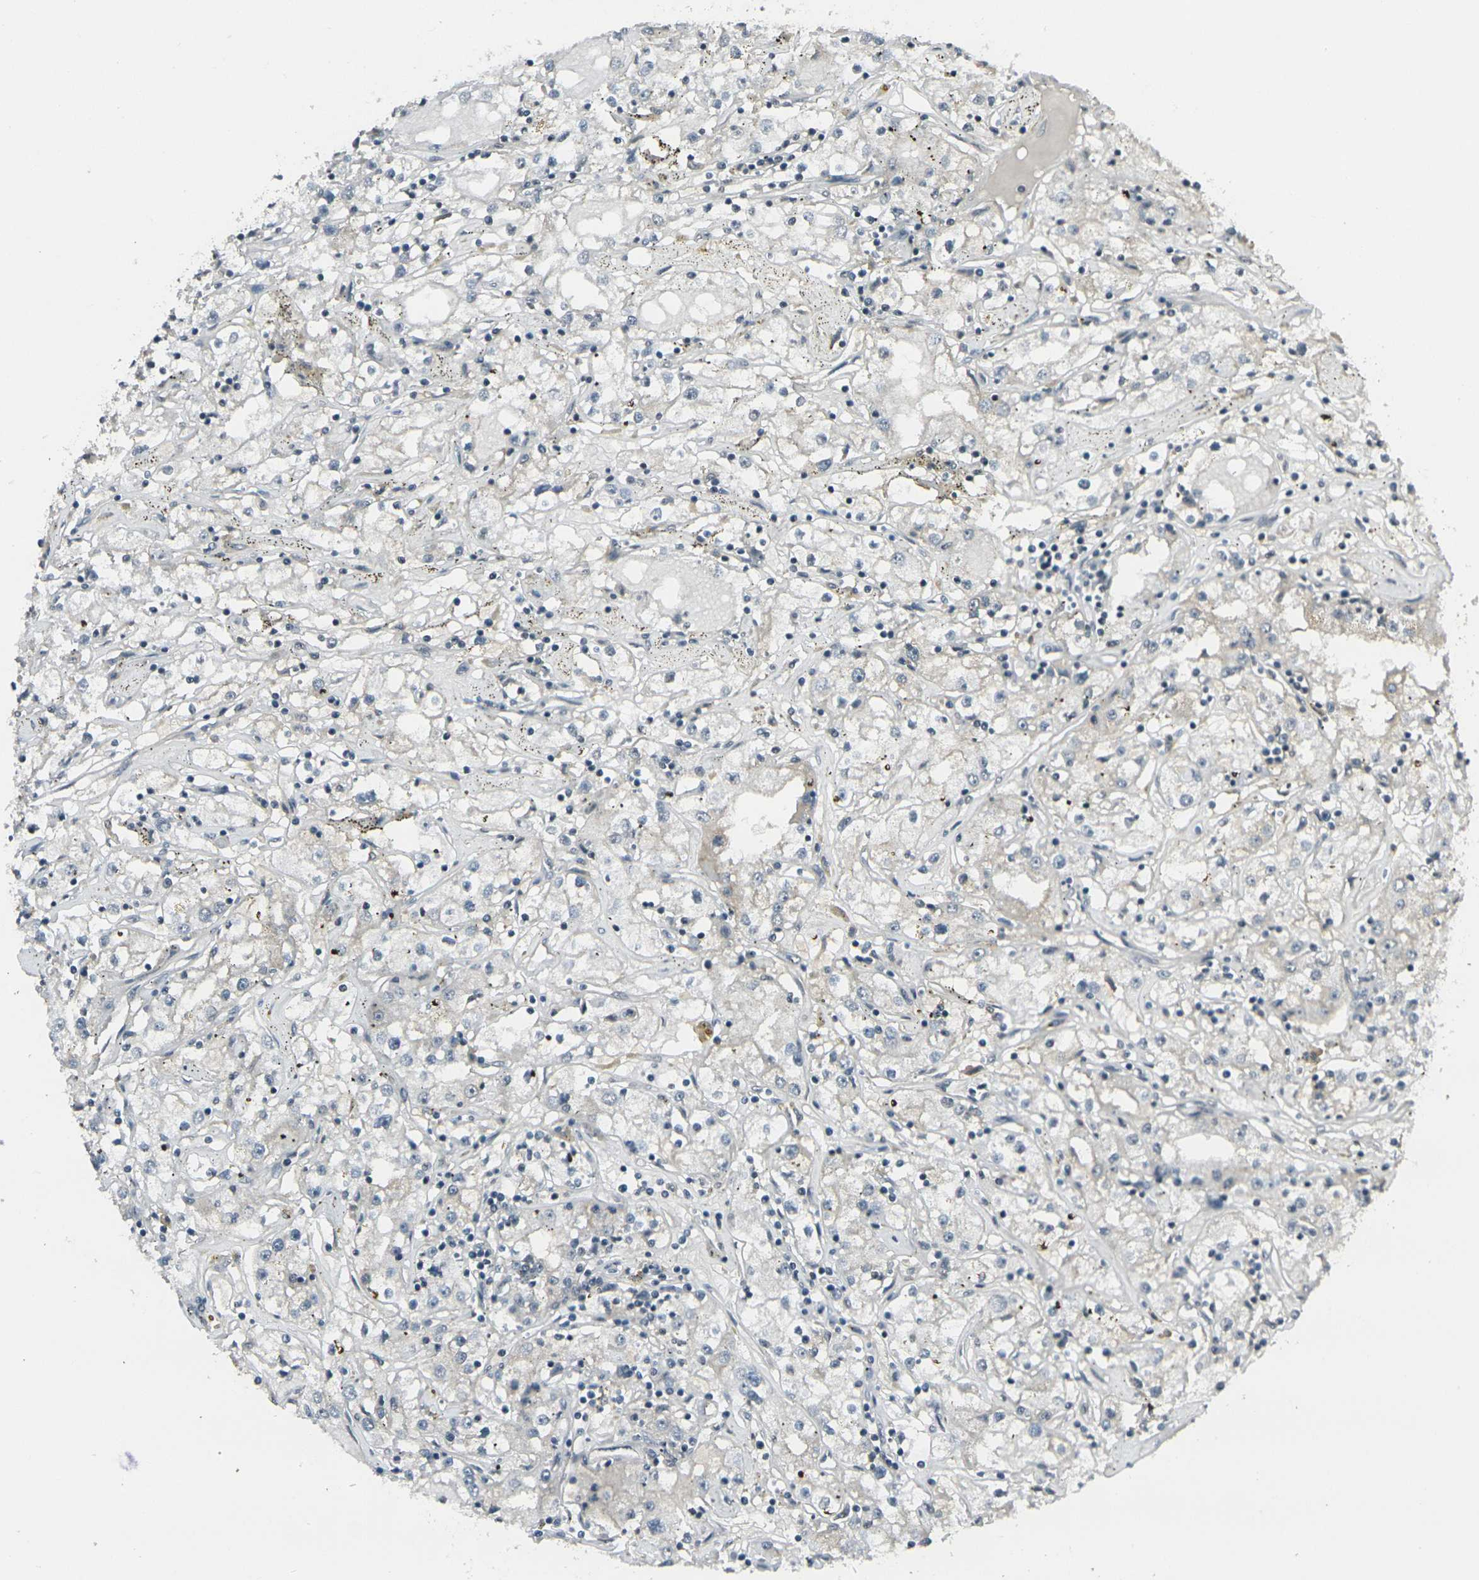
{"staining": {"intensity": "negative", "quantity": "none", "location": "none"}, "tissue": "renal cancer", "cell_type": "Tumor cells", "image_type": "cancer", "snomed": [{"axis": "morphology", "description": "Adenocarcinoma, NOS"}, {"axis": "topography", "description": "Kidney"}], "caption": "Renal cancer (adenocarcinoma) was stained to show a protein in brown. There is no significant positivity in tumor cells.", "gene": "GPR19", "patient": {"sex": "male", "age": 56}}